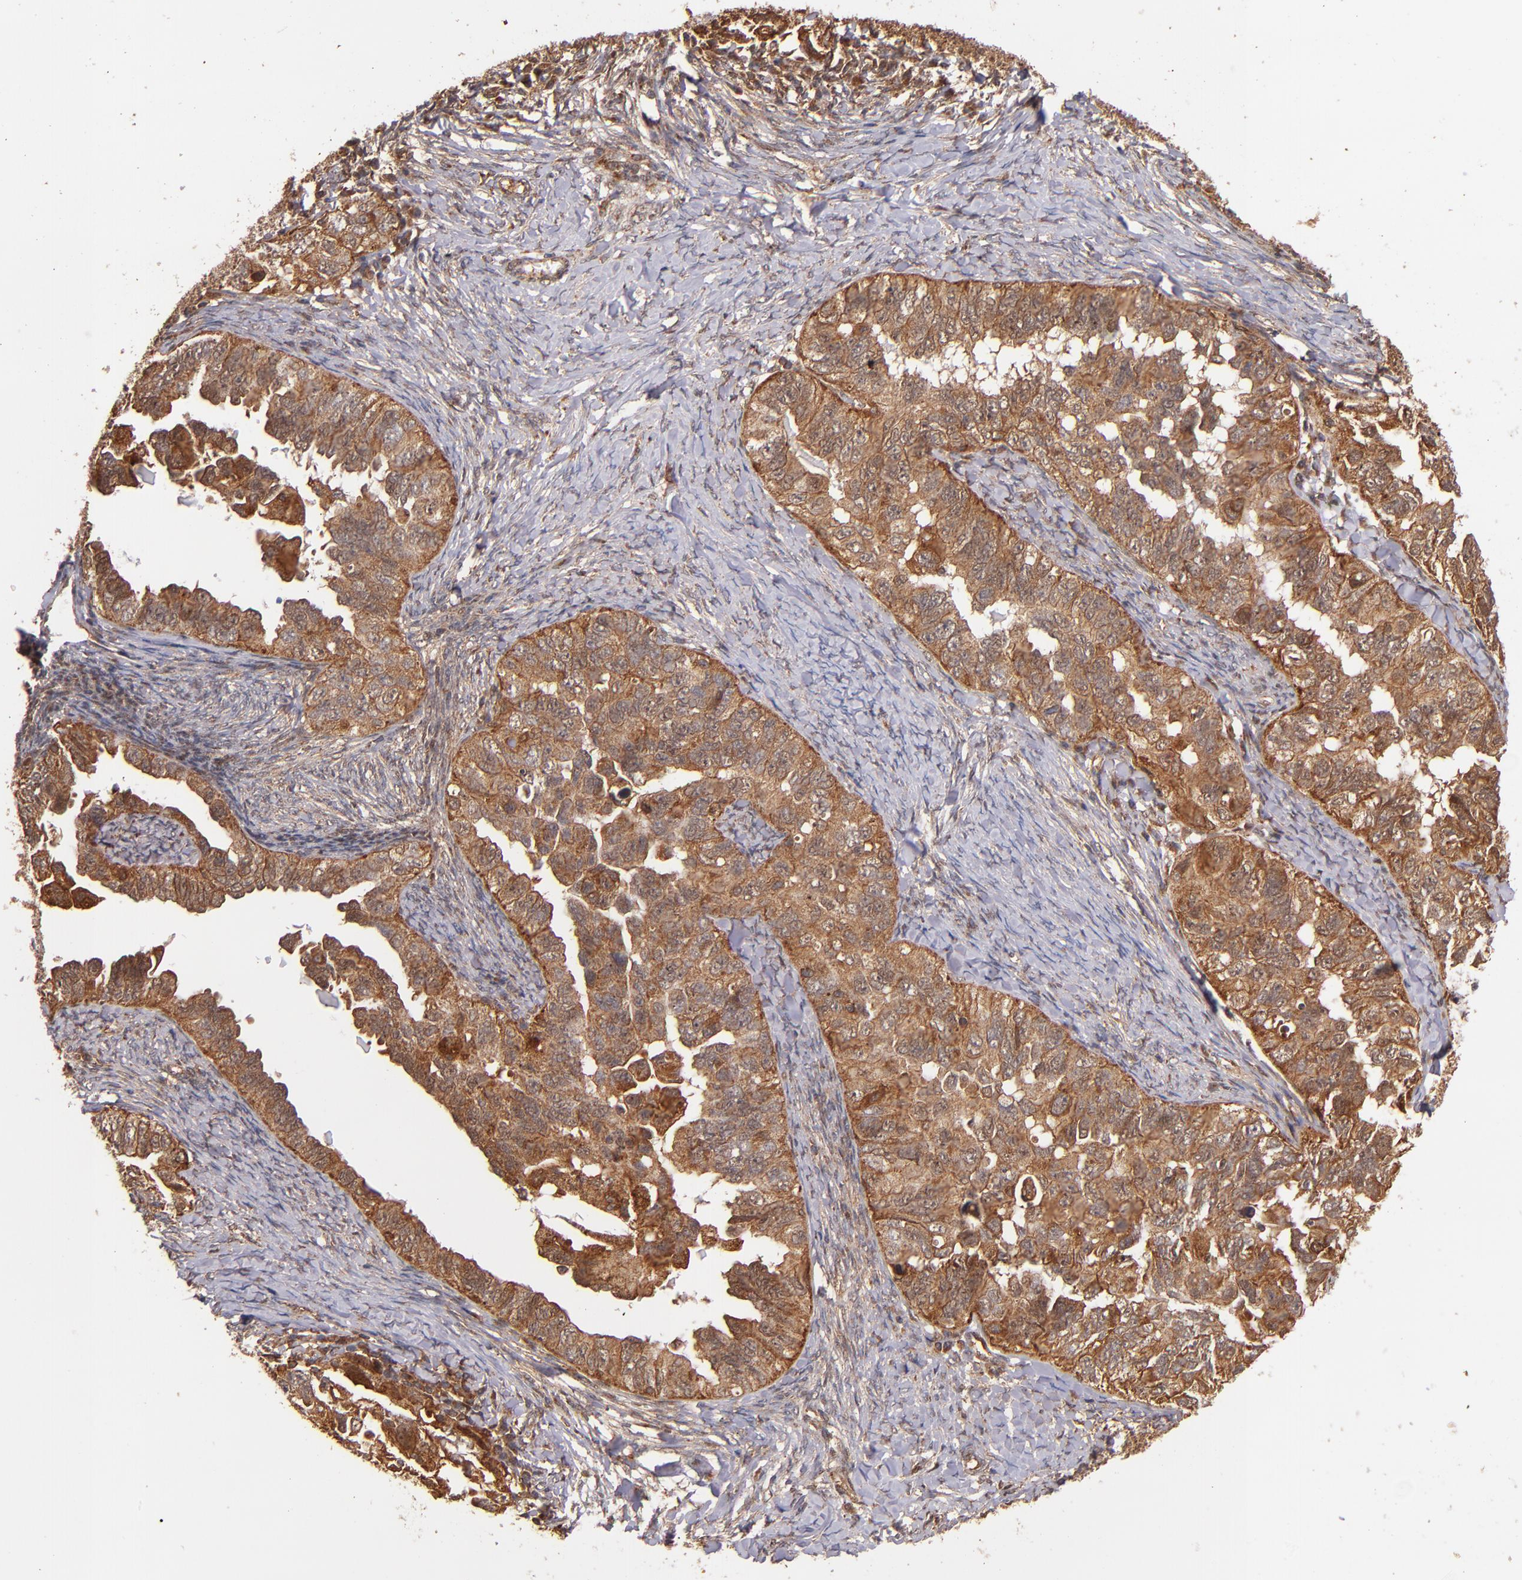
{"staining": {"intensity": "strong", "quantity": ">75%", "location": "cytoplasmic/membranous"}, "tissue": "ovarian cancer", "cell_type": "Tumor cells", "image_type": "cancer", "snomed": [{"axis": "morphology", "description": "Cystadenocarcinoma, serous, NOS"}, {"axis": "topography", "description": "Ovary"}], "caption": "This is a histology image of IHC staining of ovarian cancer (serous cystadenocarcinoma), which shows strong staining in the cytoplasmic/membranous of tumor cells.", "gene": "STX8", "patient": {"sex": "female", "age": 82}}